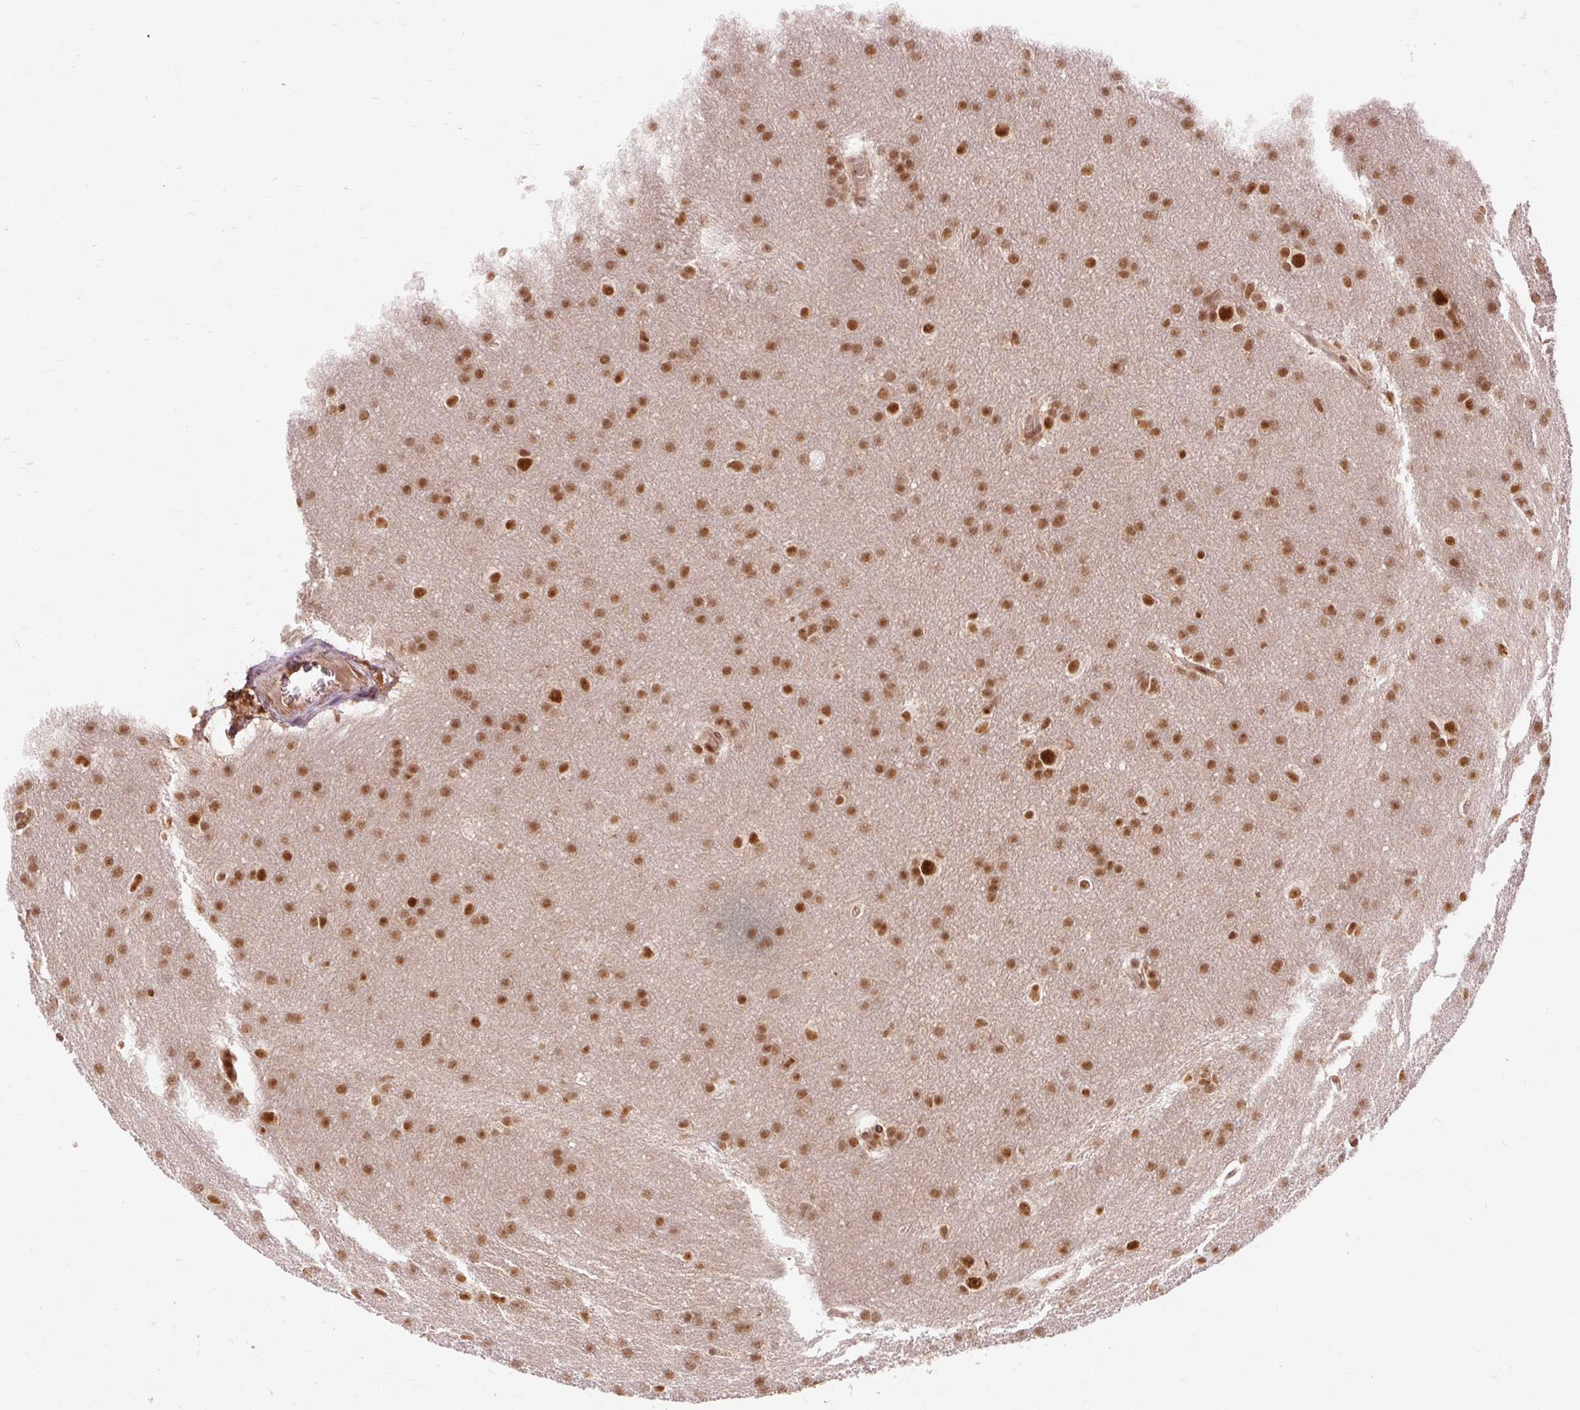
{"staining": {"intensity": "moderate", "quantity": ">75%", "location": "nuclear"}, "tissue": "glioma", "cell_type": "Tumor cells", "image_type": "cancer", "snomed": [{"axis": "morphology", "description": "Glioma, malignant, Low grade"}, {"axis": "topography", "description": "Brain"}], "caption": "A brown stain highlights moderate nuclear expression of a protein in human glioma tumor cells.", "gene": "CSTF1", "patient": {"sex": "female", "age": 32}}